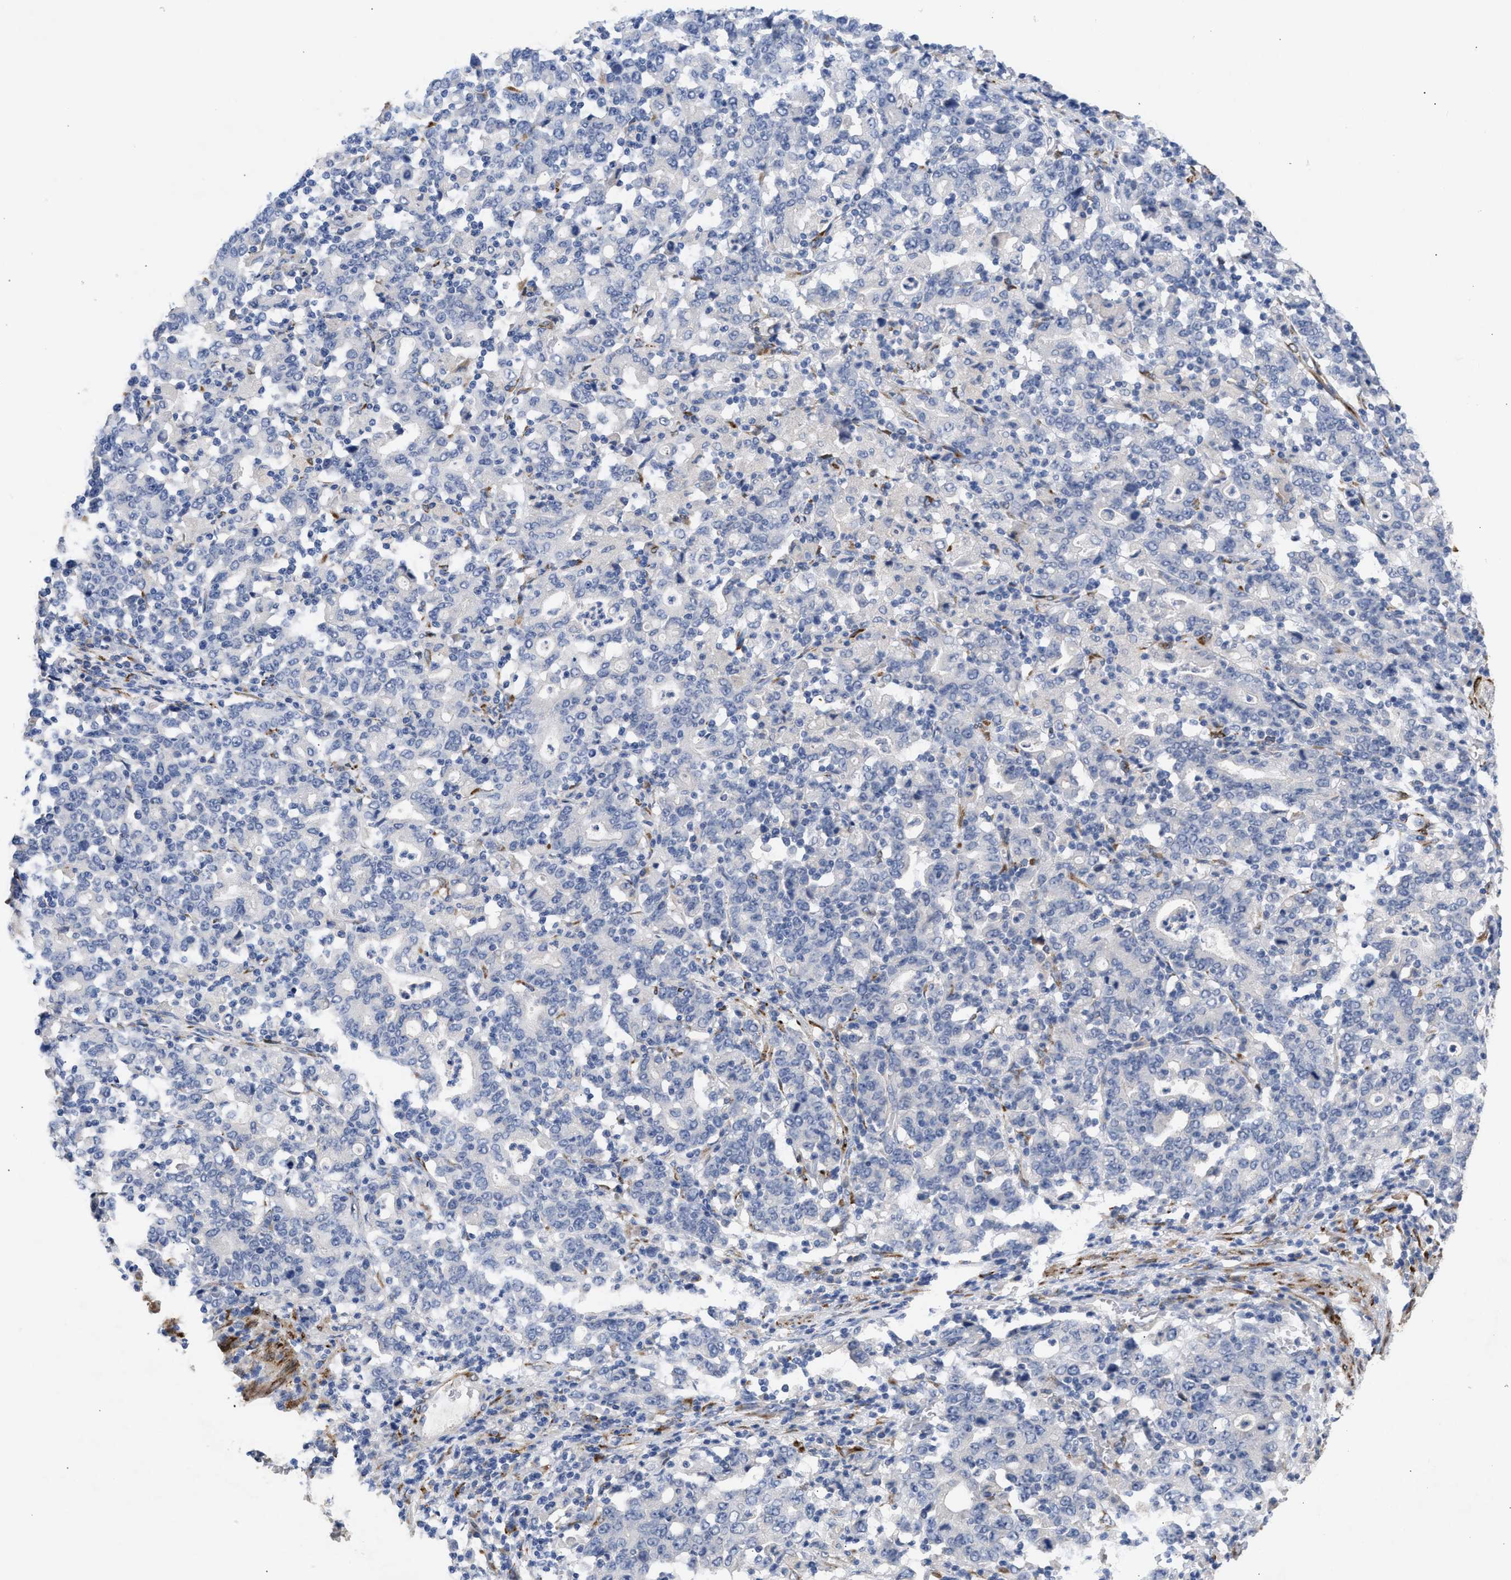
{"staining": {"intensity": "negative", "quantity": "none", "location": "none"}, "tissue": "stomach cancer", "cell_type": "Tumor cells", "image_type": "cancer", "snomed": [{"axis": "morphology", "description": "Adenocarcinoma, NOS"}, {"axis": "topography", "description": "Stomach, upper"}], "caption": "This micrograph is of stomach cancer (adenocarcinoma) stained with immunohistochemistry (IHC) to label a protein in brown with the nuclei are counter-stained blue. There is no positivity in tumor cells.", "gene": "SELENOM", "patient": {"sex": "male", "age": 69}}